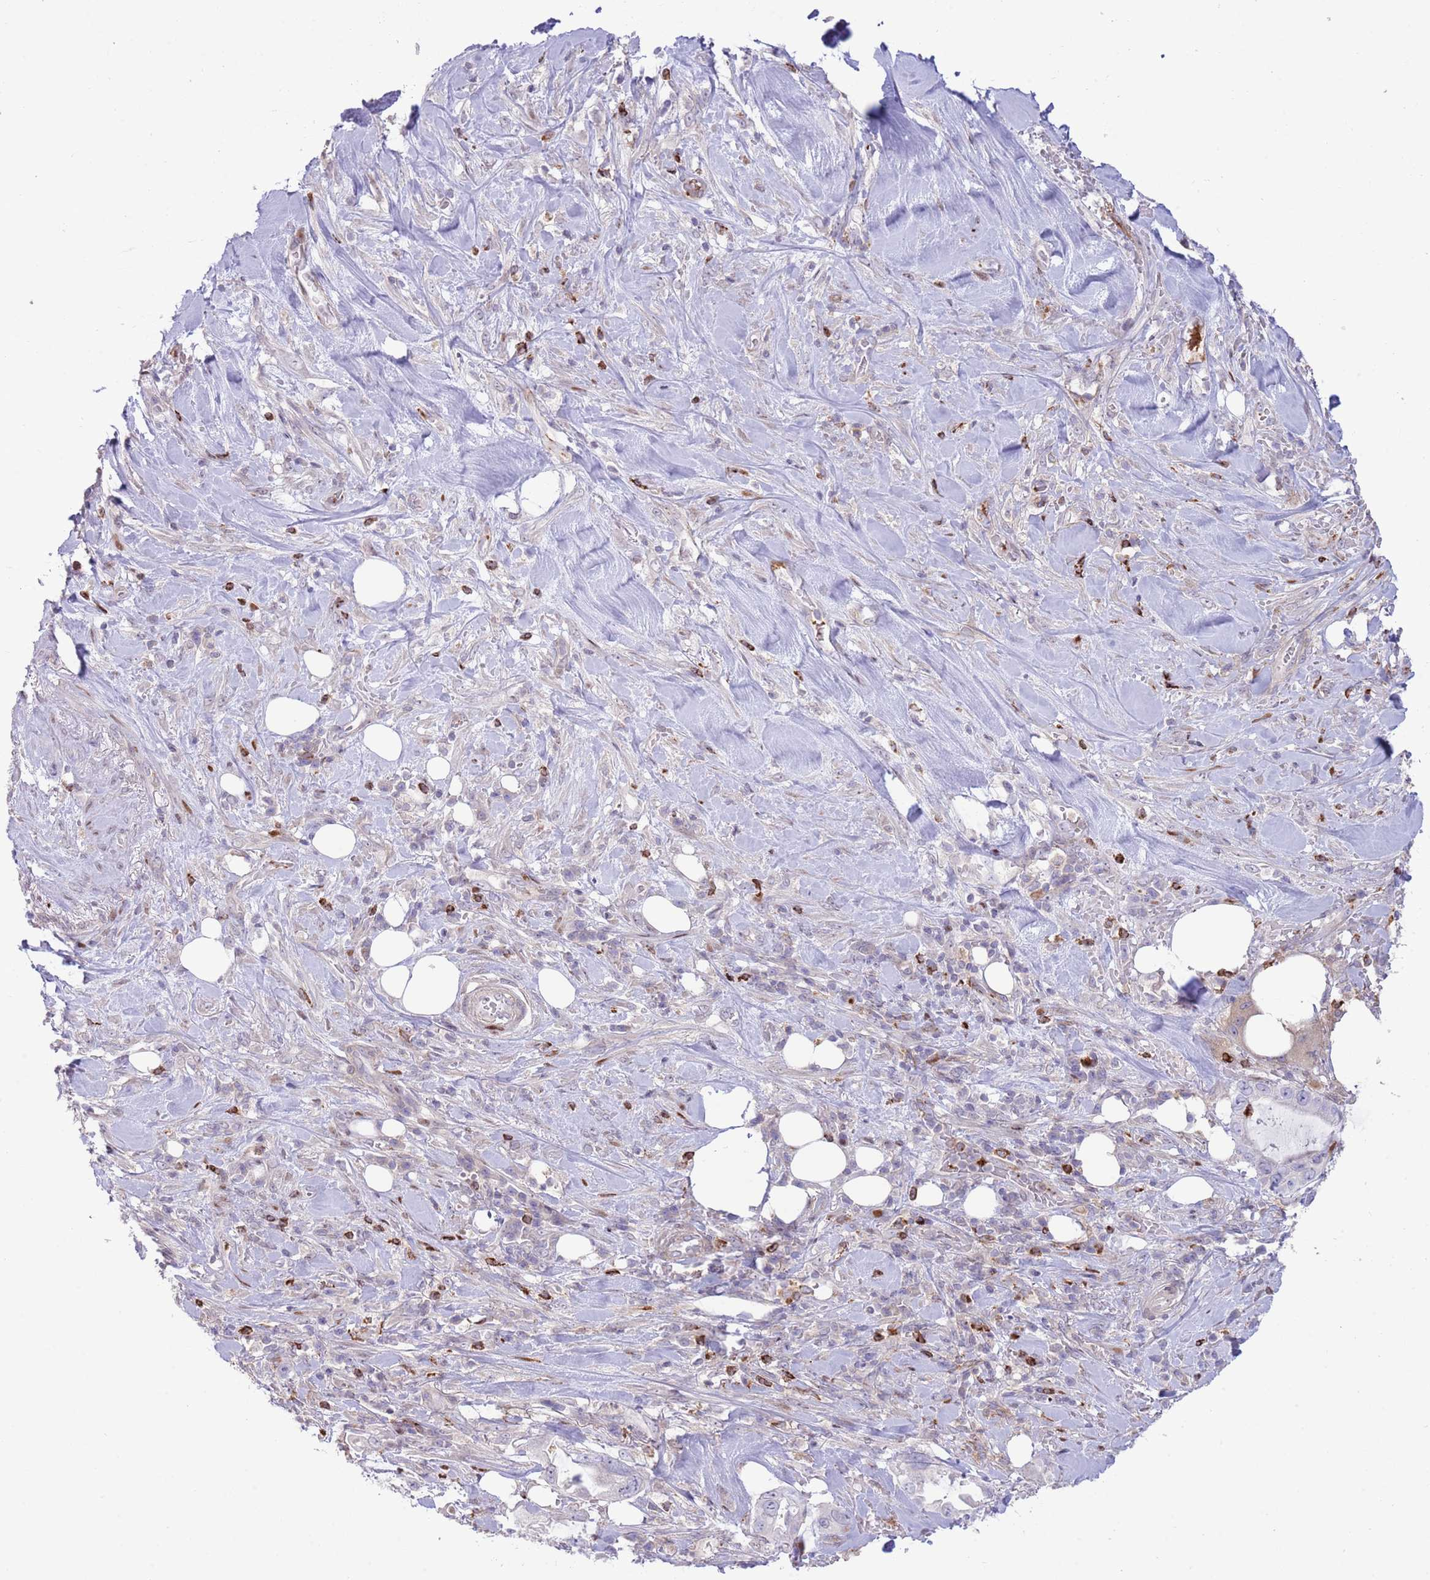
{"staining": {"intensity": "negative", "quantity": "none", "location": "none"}, "tissue": "pancreatic cancer", "cell_type": "Tumor cells", "image_type": "cancer", "snomed": [{"axis": "morphology", "description": "Adenocarcinoma, NOS"}, {"axis": "topography", "description": "Pancreas"}], "caption": "Tumor cells are negative for protein expression in human pancreatic adenocarcinoma. The staining is performed using DAB brown chromogen with nuclei counter-stained in using hematoxylin.", "gene": "ANO8", "patient": {"sex": "female", "age": 61}}